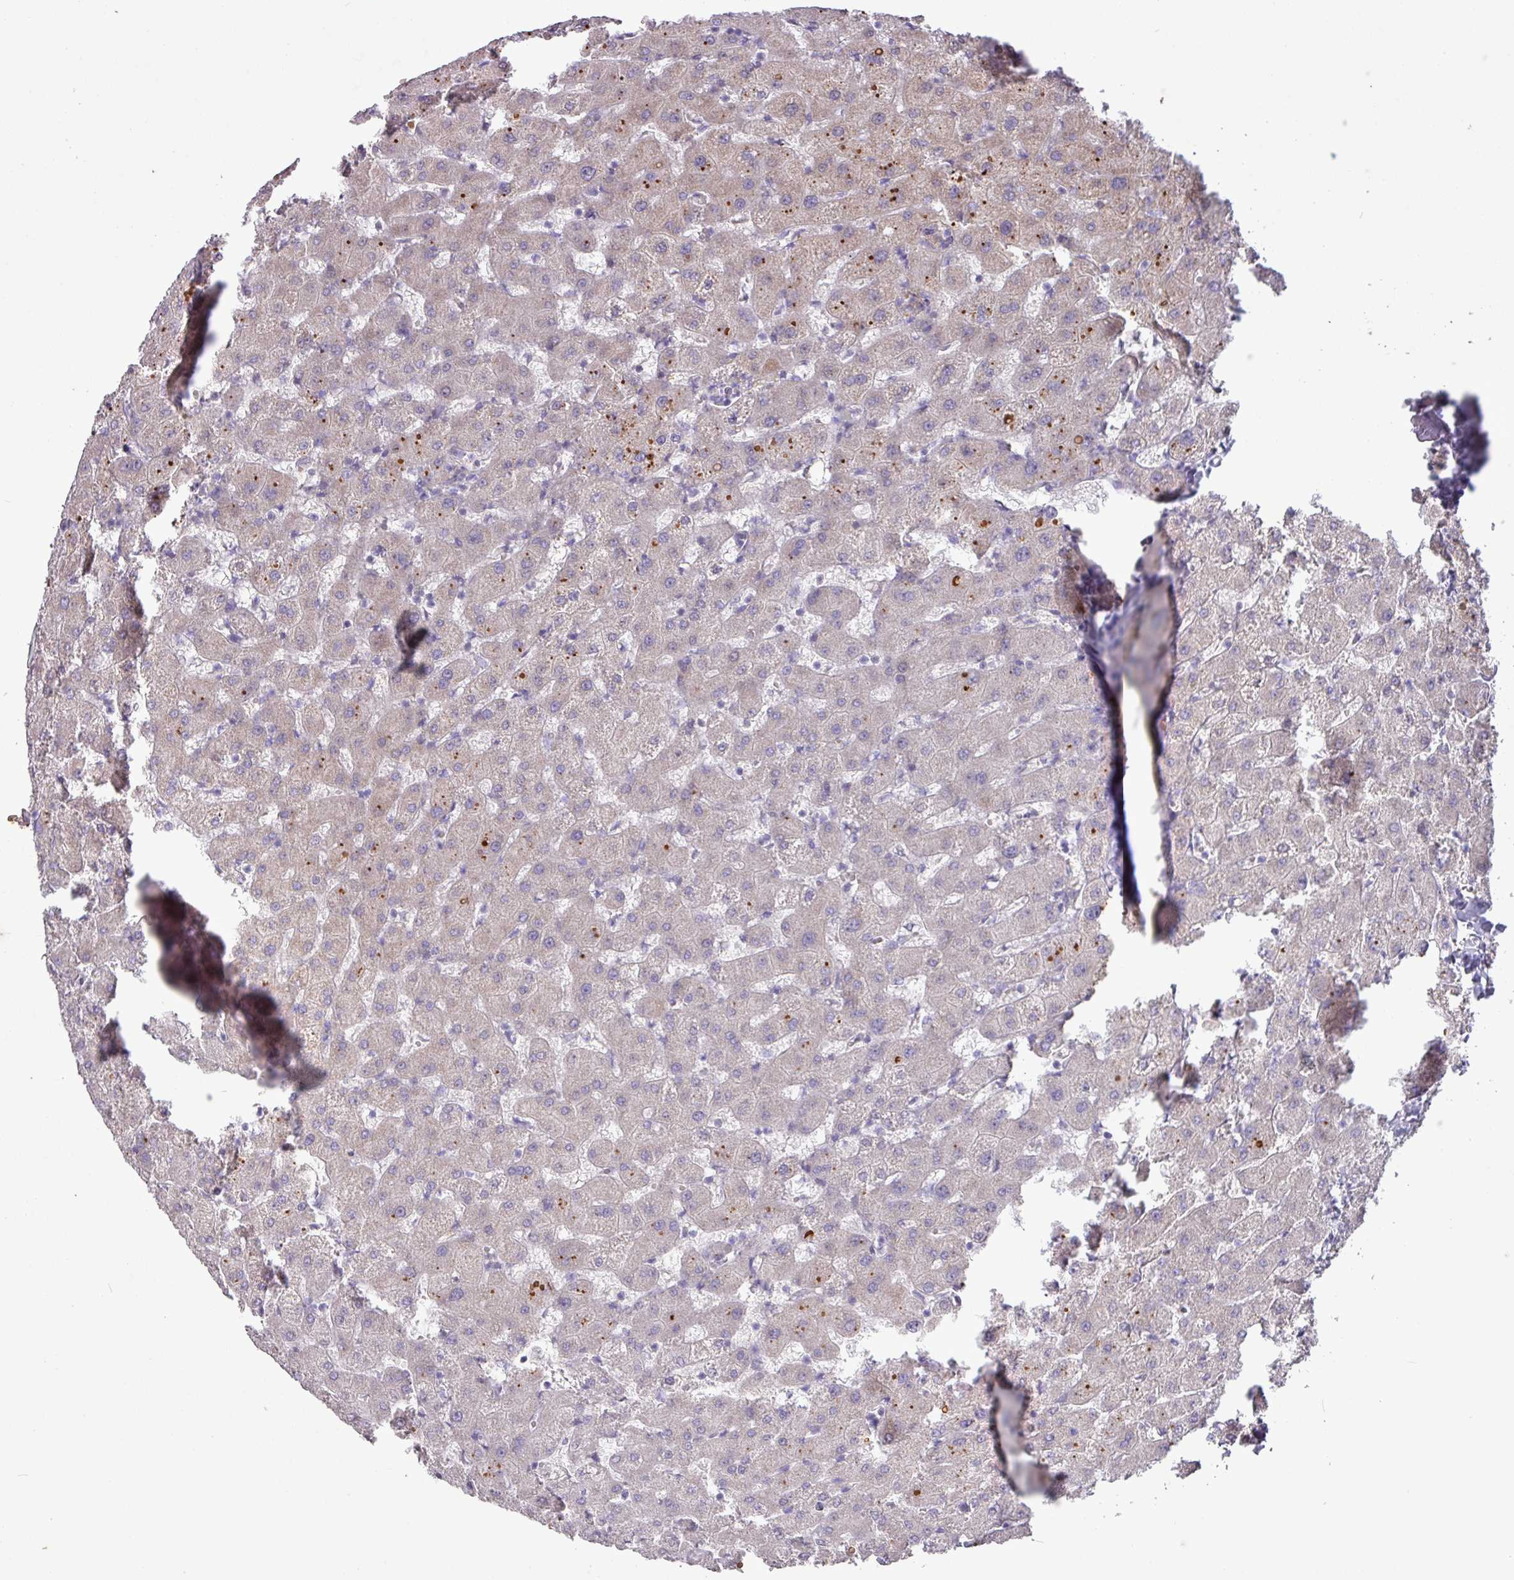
{"staining": {"intensity": "negative", "quantity": "none", "location": "none"}, "tissue": "liver", "cell_type": "Cholangiocytes", "image_type": "normal", "snomed": [{"axis": "morphology", "description": "Normal tissue, NOS"}, {"axis": "topography", "description": "Liver"}], "caption": "Human liver stained for a protein using immunohistochemistry exhibits no positivity in cholangiocytes.", "gene": "L3MBTL3", "patient": {"sex": "female", "age": 63}}